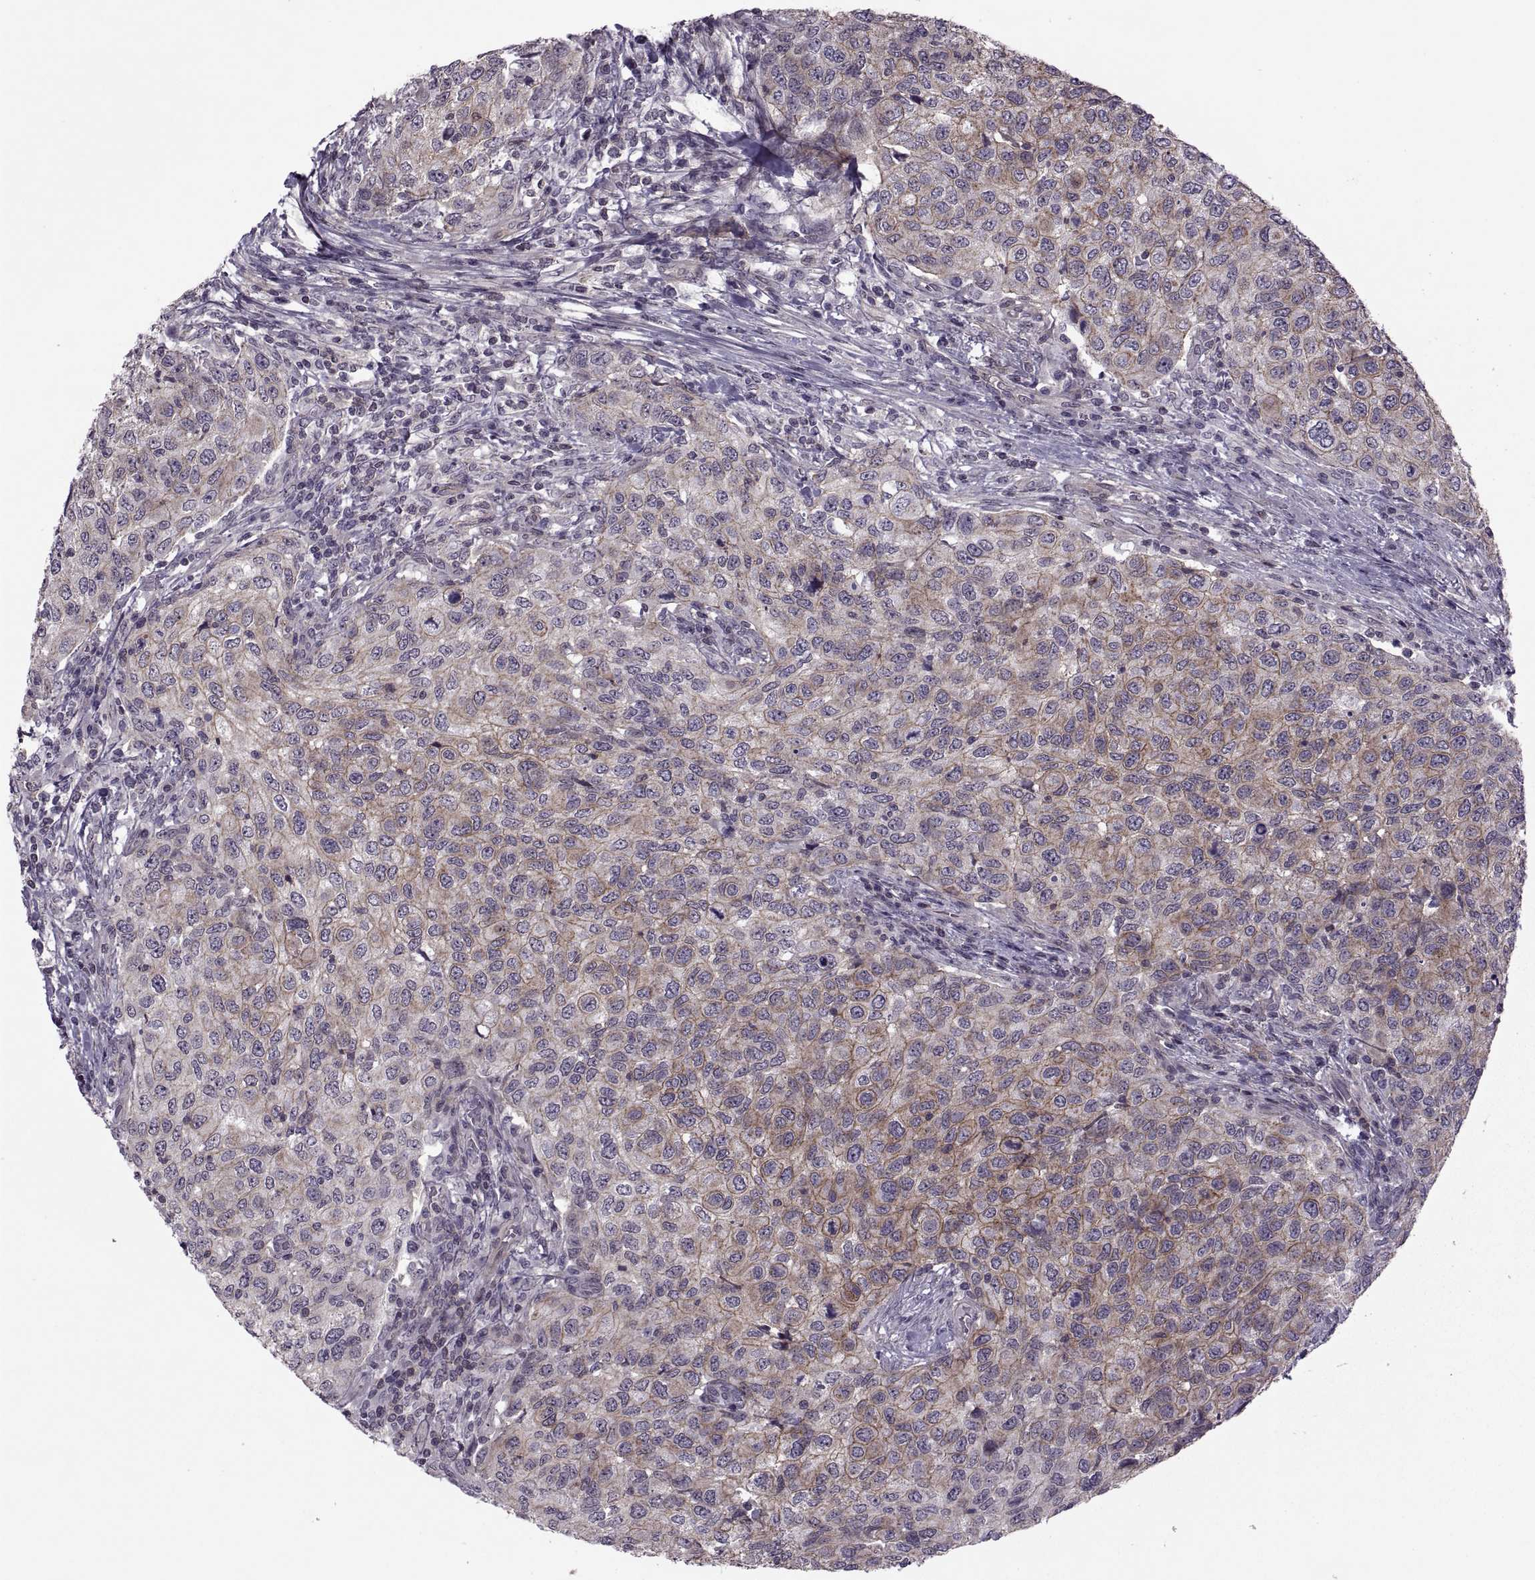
{"staining": {"intensity": "strong", "quantity": "25%-75%", "location": "cytoplasmic/membranous"}, "tissue": "urothelial cancer", "cell_type": "Tumor cells", "image_type": "cancer", "snomed": [{"axis": "morphology", "description": "Urothelial carcinoma, High grade"}, {"axis": "topography", "description": "Urinary bladder"}], "caption": "Urothelial cancer tissue demonstrates strong cytoplasmic/membranous staining in about 25%-75% of tumor cells", "gene": "ODF3", "patient": {"sex": "female", "age": 78}}